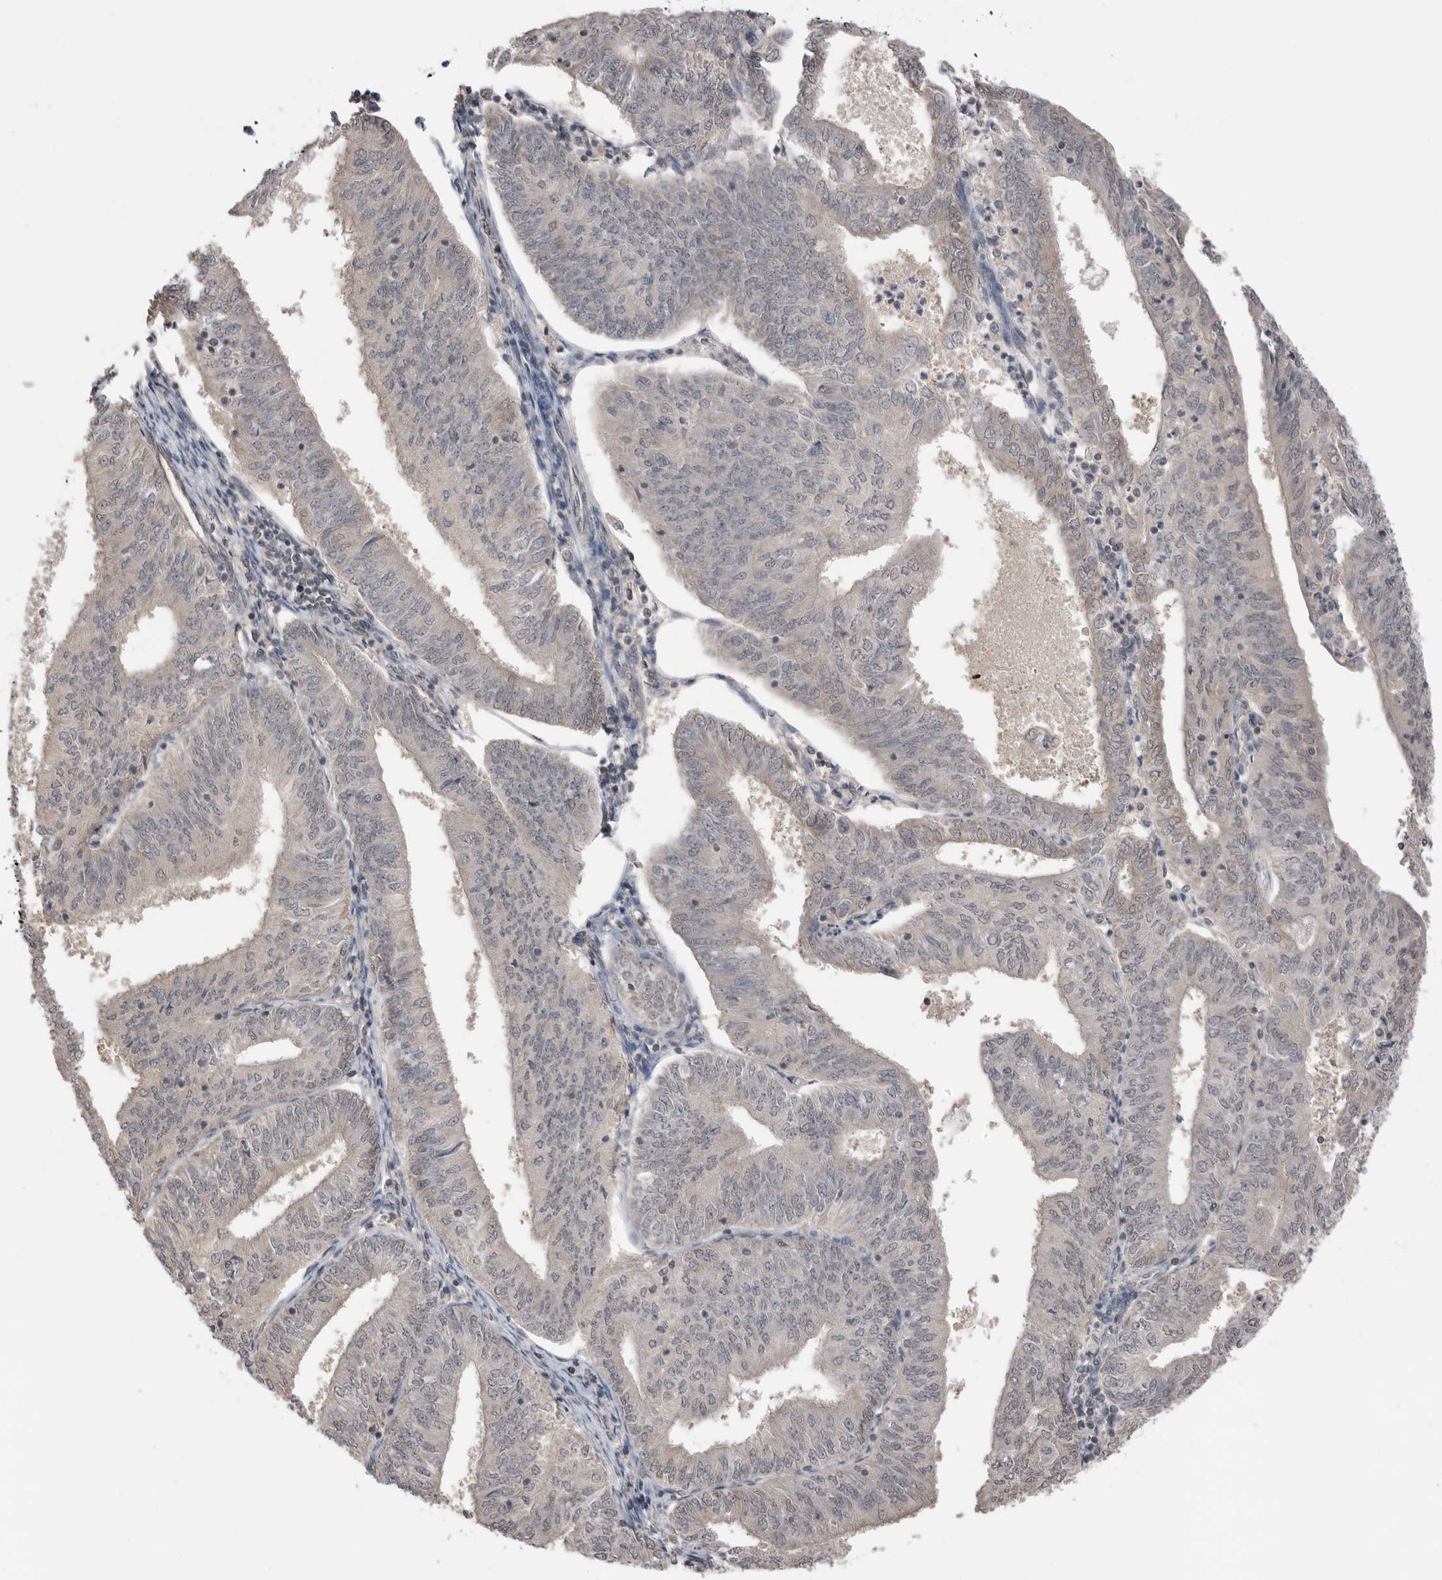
{"staining": {"intensity": "negative", "quantity": "none", "location": "none"}, "tissue": "endometrial cancer", "cell_type": "Tumor cells", "image_type": "cancer", "snomed": [{"axis": "morphology", "description": "Adenocarcinoma, NOS"}, {"axis": "topography", "description": "Endometrium"}], "caption": "Tumor cells show no significant protein positivity in endometrial cancer.", "gene": "PEAK1", "patient": {"sex": "female", "age": 58}}